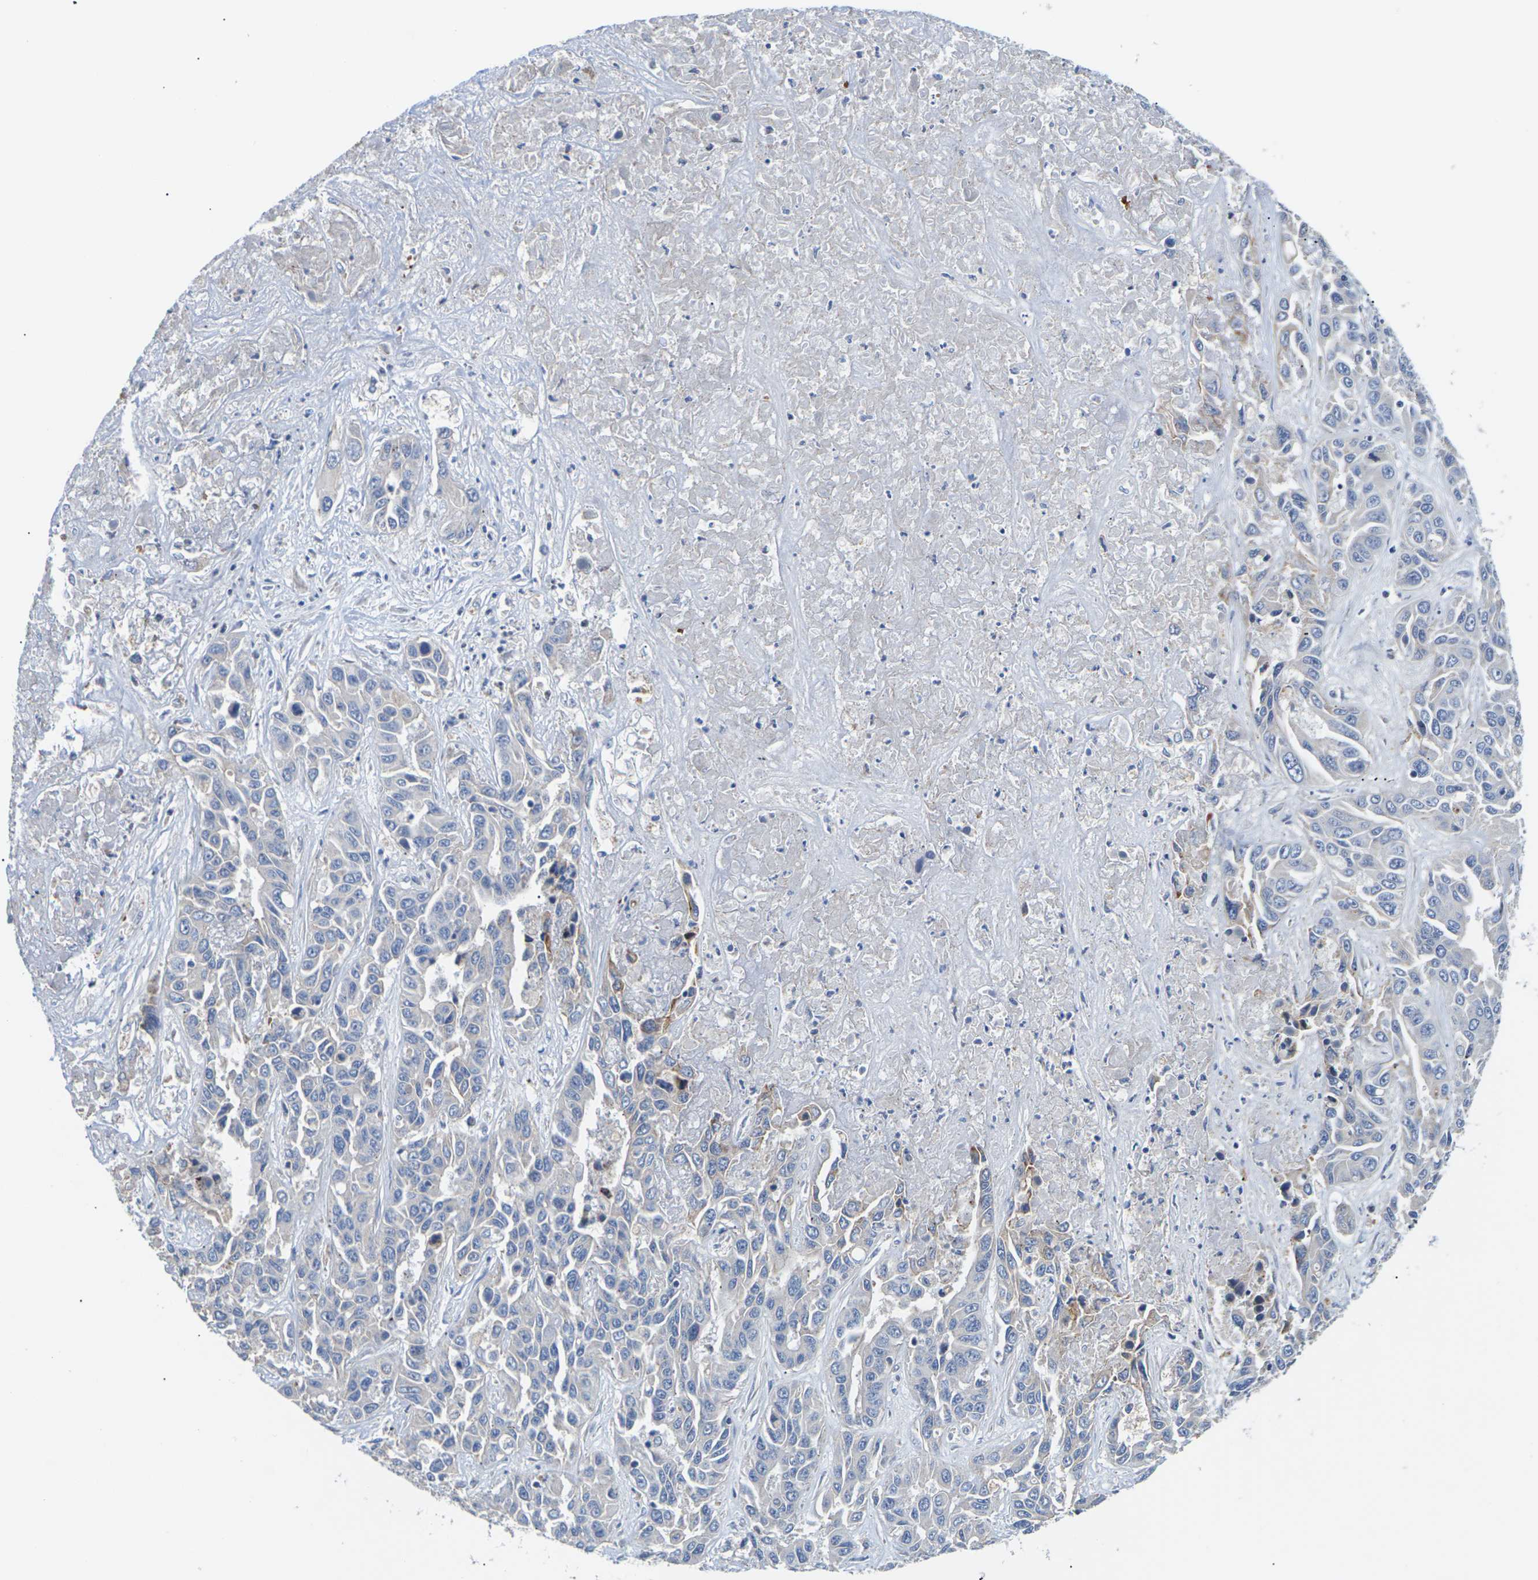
{"staining": {"intensity": "negative", "quantity": "none", "location": "none"}, "tissue": "liver cancer", "cell_type": "Tumor cells", "image_type": "cancer", "snomed": [{"axis": "morphology", "description": "Cholangiocarcinoma"}, {"axis": "topography", "description": "Liver"}], "caption": "High magnification brightfield microscopy of liver cancer (cholangiocarcinoma) stained with DAB (3,3'-diaminobenzidine) (brown) and counterstained with hematoxylin (blue): tumor cells show no significant staining.", "gene": "TMCO4", "patient": {"sex": "female", "age": 52}}